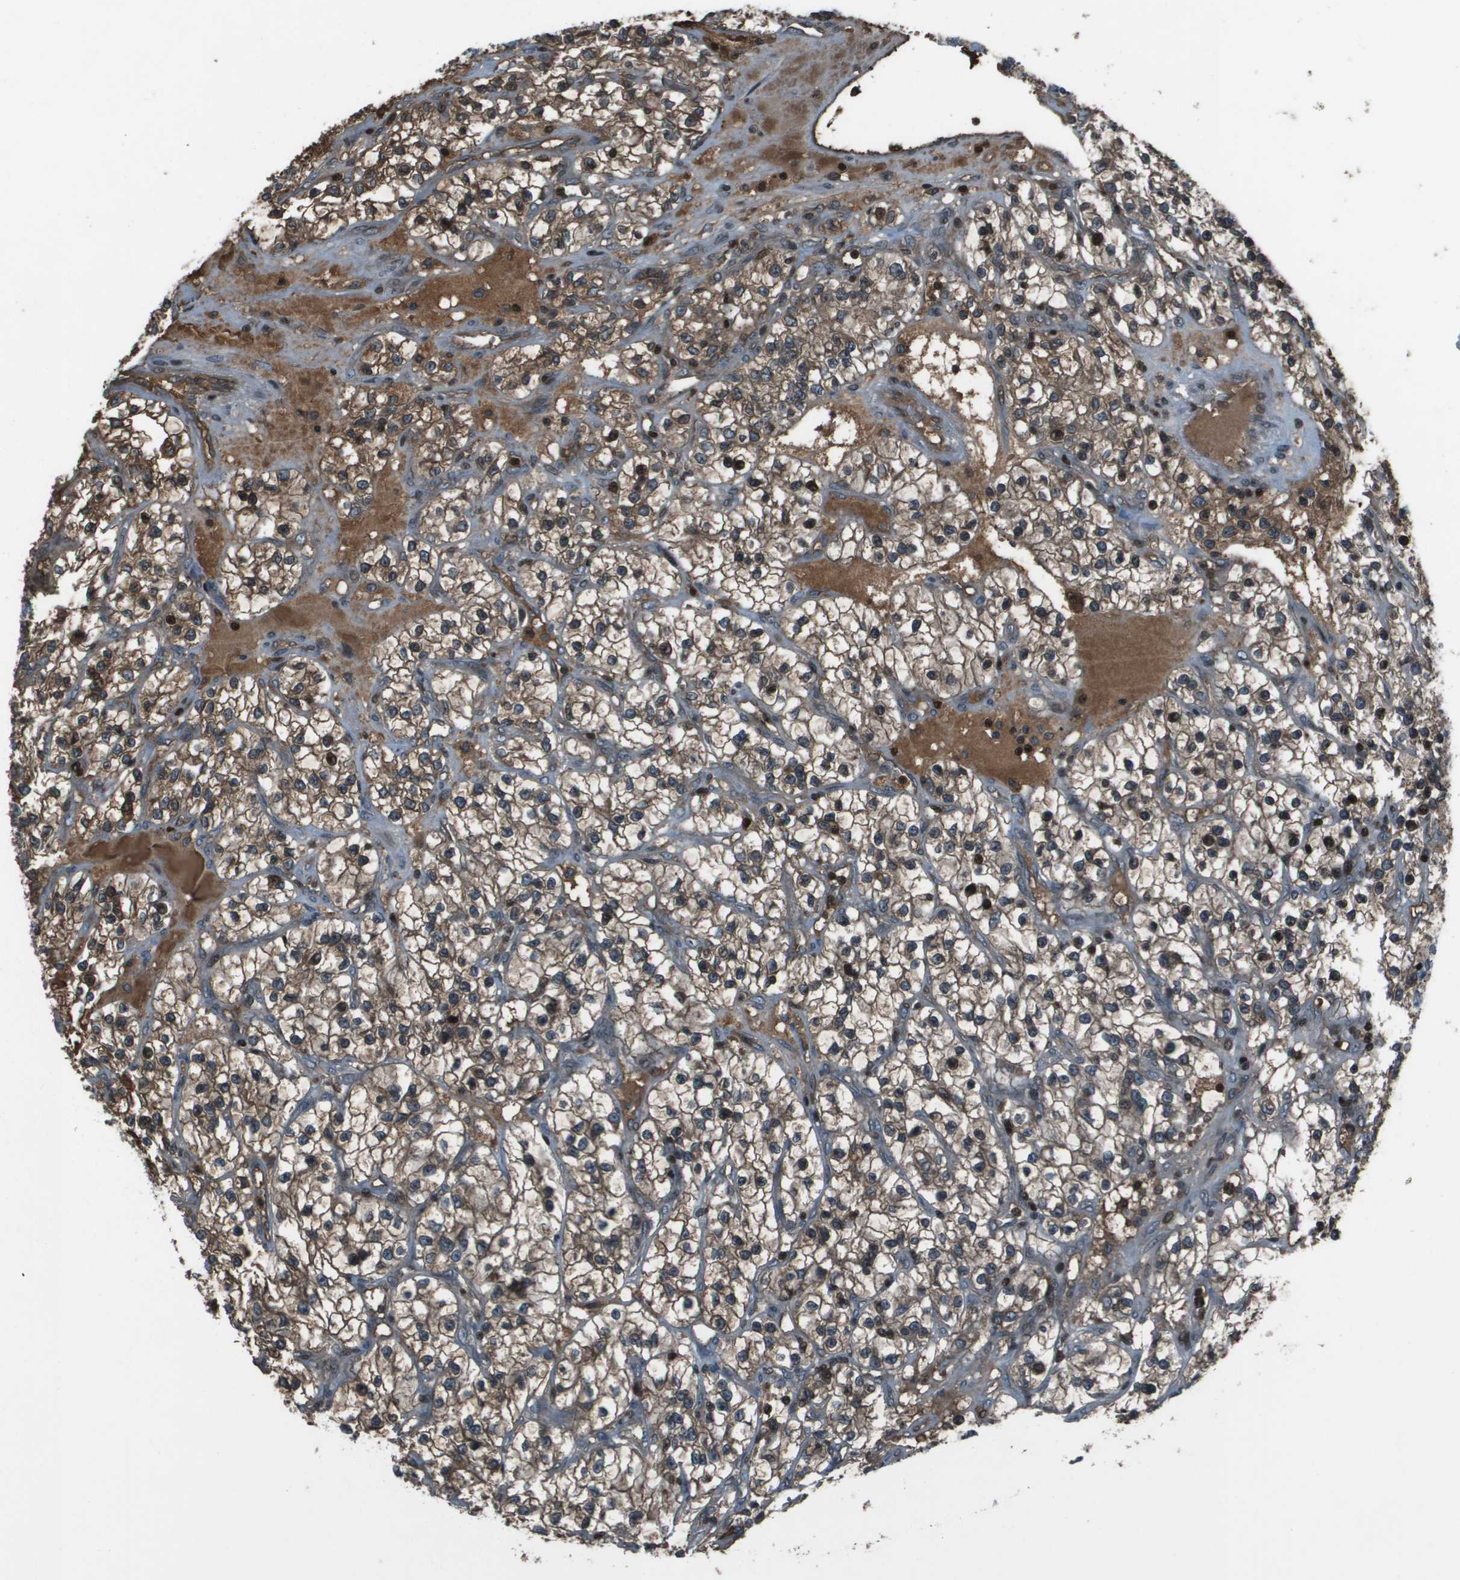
{"staining": {"intensity": "moderate", "quantity": ">75%", "location": "cytoplasmic/membranous"}, "tissue": "renal cancer", "cell_type": "Tumor cells", "image_type": "cancer", "snomed": [{"axis": "morphology", "description": "Adenocarcinoma, NOS"}, {"axis": "topography", "description": "Kidney"}], "caption": "Immunohistochemical staining of renal cancer (adenocarcinoma) shows moderate cytoplasmic/membranous protein expression in approximately >75% of tumor cells. (IHC, brightfield microscopy, high magnification).", "gene": "CXCL12", "patient": {"sex": "female", "age": 57}}